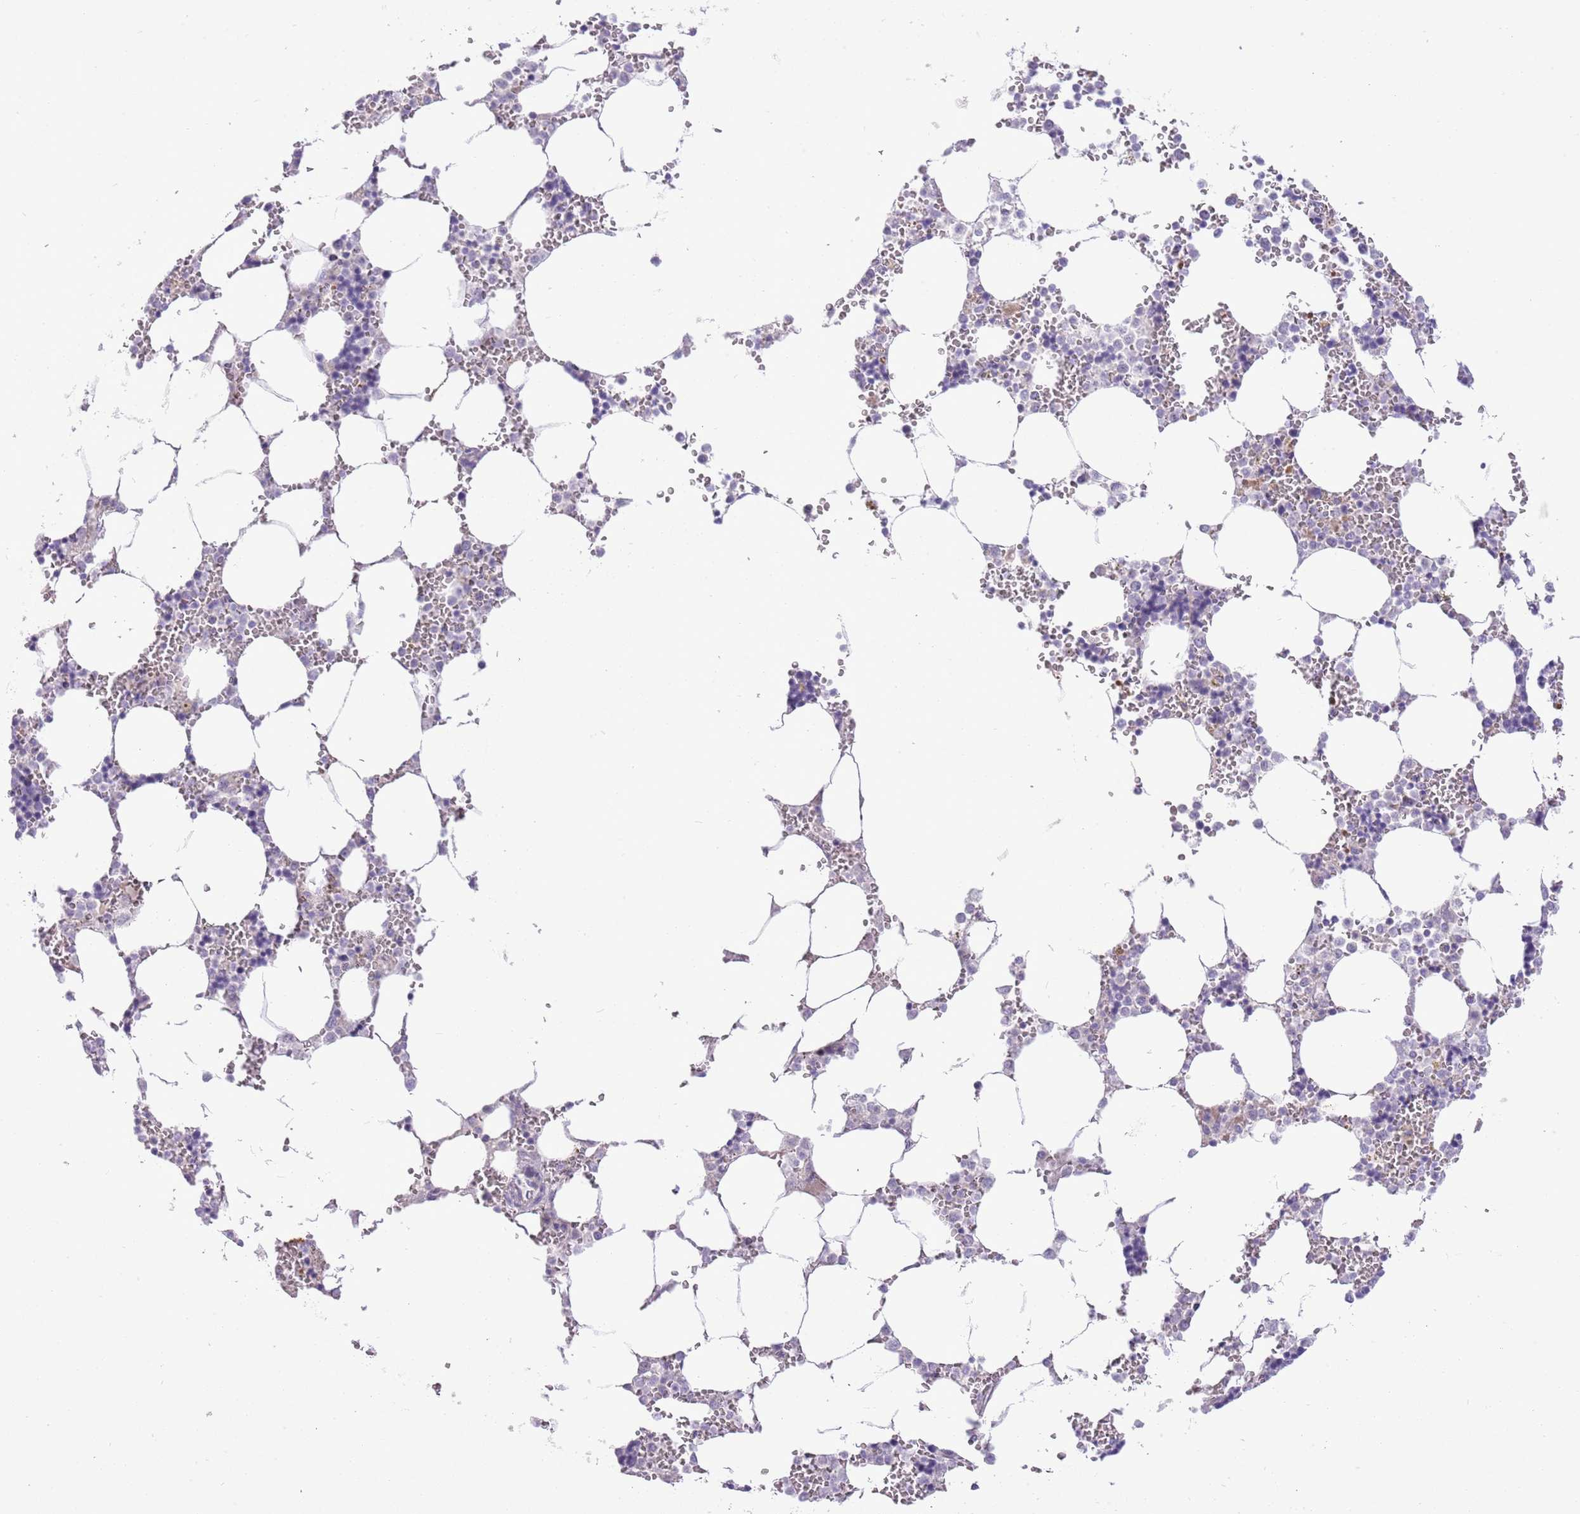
{"staining": {"intensity": "negative", "quantity": "none", "location": "none"}, "tissue": "bone marrow", "cell_type": "Hematopoietic cells", "image_type": "normal", "snomed": [{"axis": "morphology", "description": "Normal tissue, NOS"}, {"axis": "topography", "description": "Bone marrow"}], "caption": "High power microscopy micrograph of an immunohistochemistry histopathology image of normal bone marrow, revealing no significant positivity in hematopoietic cells.", "gene": "FBRSL1", "patient": {"sex": "male", "age": 64}}